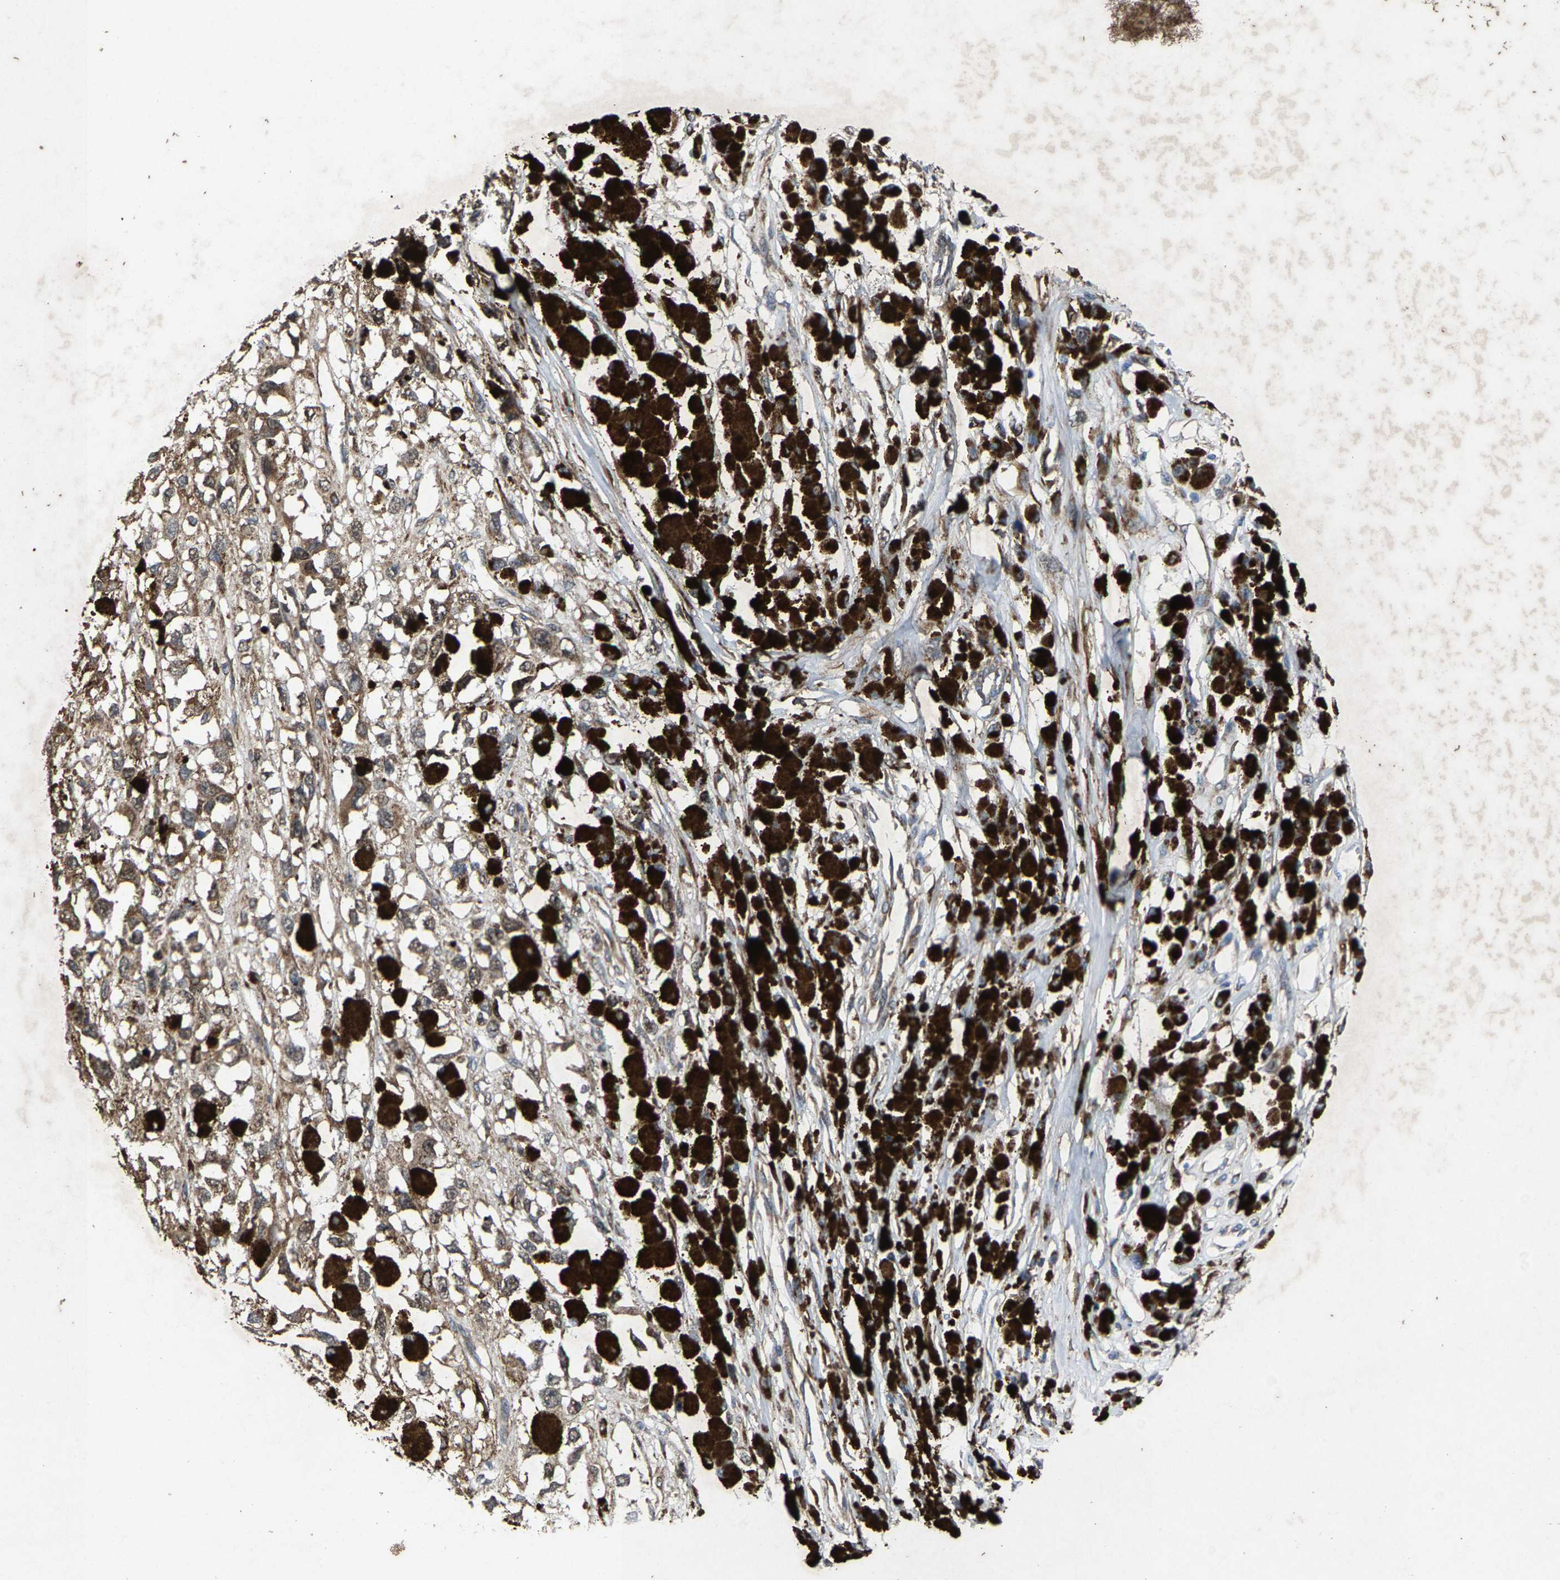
{"staining": {"intensity": "weak", "quantity": ">75%", "location": "cytoplasmic/membranous"}, "tissue": "melanoma", "cell_type": "Tumor cells", "image_type": "cancer", "snomed": [{"axis": "morphology", "description": "Malignant melanoma, Metastatic site"}, {"axis": "topography", "description": "Lymph node"}], "caption": "This image exhibits immunohistochemistry (IHC) staining of melanoma, with low weak cytoplasmic/membranous positivity in about >75% of tumor cells.", "gene": "PDP1", "patient": {"sex": "male", "age": 59}}